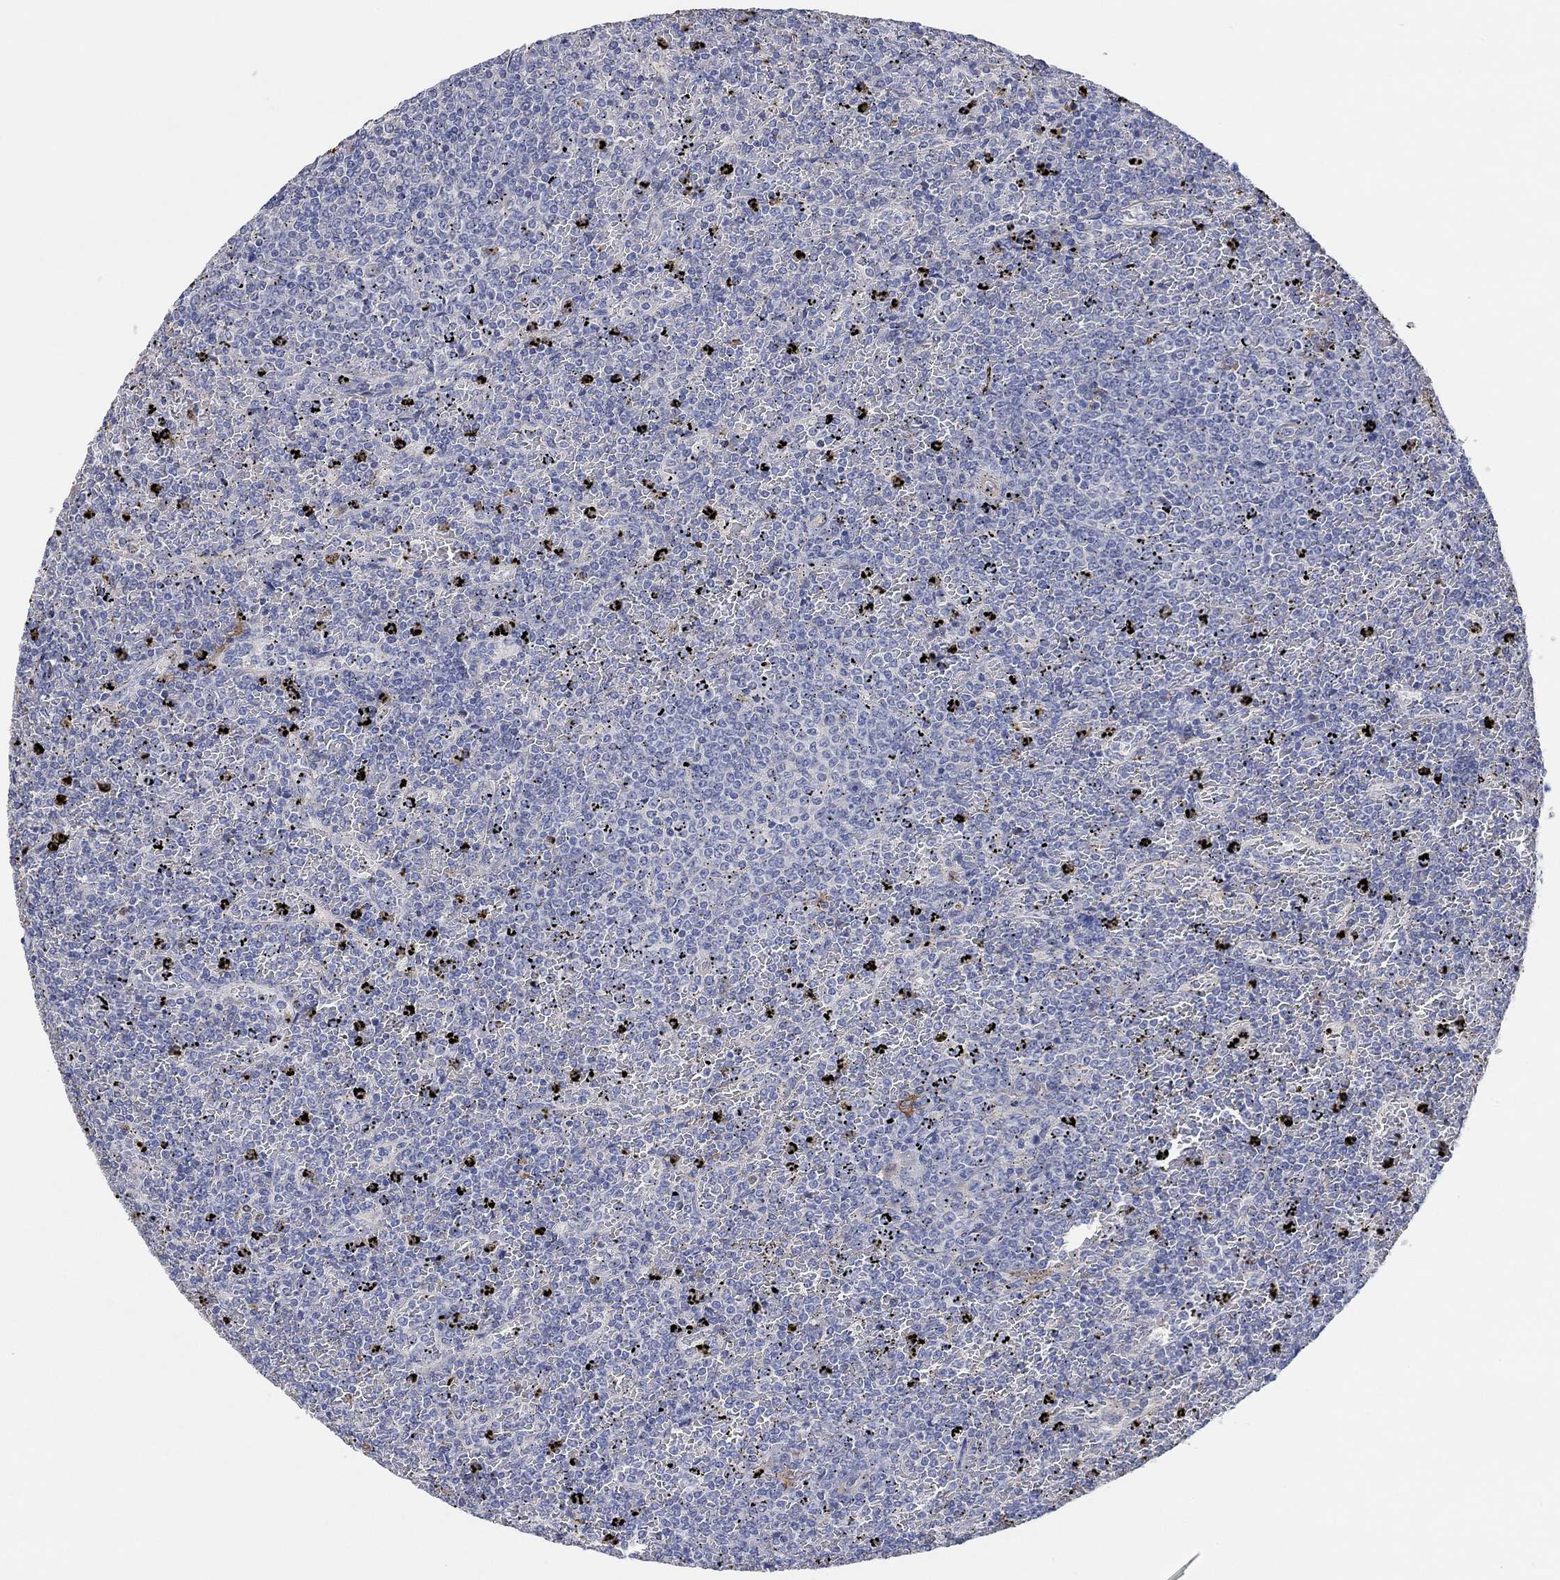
{"staining": {"intensity": "negative", "quantity": "none", "location": "none"}, "tissue": "lymphoma", "cell_type": "Tumor cells", "image_type": "cancer", "snomed": [{"axis": "morphology", "description": "Malignant lymphoma, non-Hodgkin's type, Low grade"}, {"axis": "topography", "description": "Spleen"}], "caption": "Immunohistochemical staining of human low-grade malignant lymphoma, non-Hodgkin's type demonstrates no significant expression in tumor cells. (Brightfield microscopy of DAB (3,3'-diaminobenzidine) immunohistochemistry at high magnification).", "gene": "SYT16", "patient": {"sex": "female", "age": 77}}